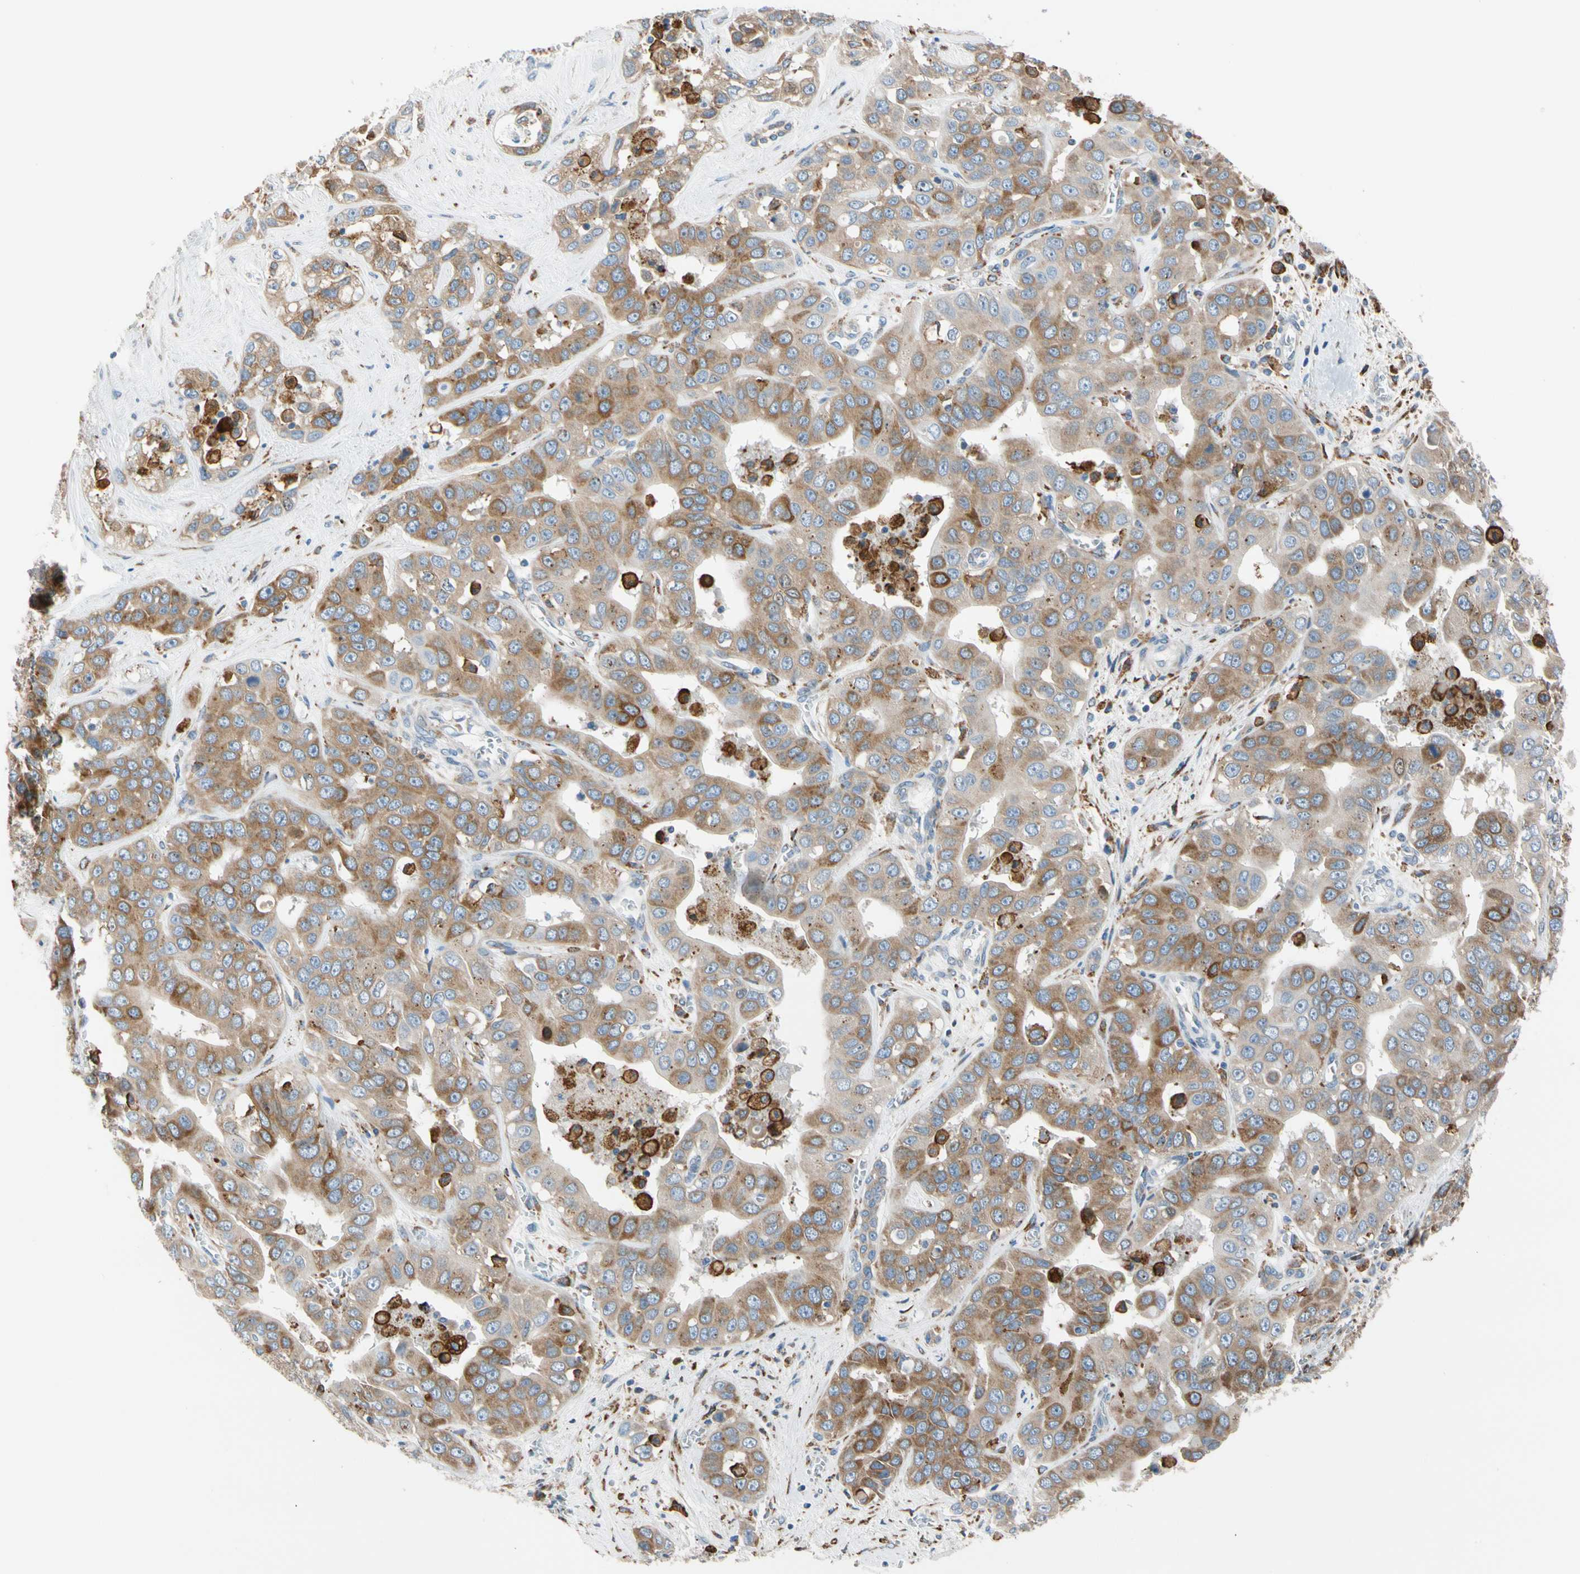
{"staining": {"intensity": "moderate", "quantity": ">75%", "location": "cytoplasmic/membranous"}, "tissue": "liver cancer", "cell_type": "Tumor cells", "image_type": "cancer", "snomed": [{"axis": "morphology", "description": "Cholangiocarcinoma"}, {"axis": "topography", "description": "Liver"}], "caption": "Liver cancer tissue shows moderate cytoplasmic/membranous staining in about >75% of tumor cells, visualized by immunohistochemistry.", "gene": "LRPAP1", "patient": {"sex": "female", "age": 52}}